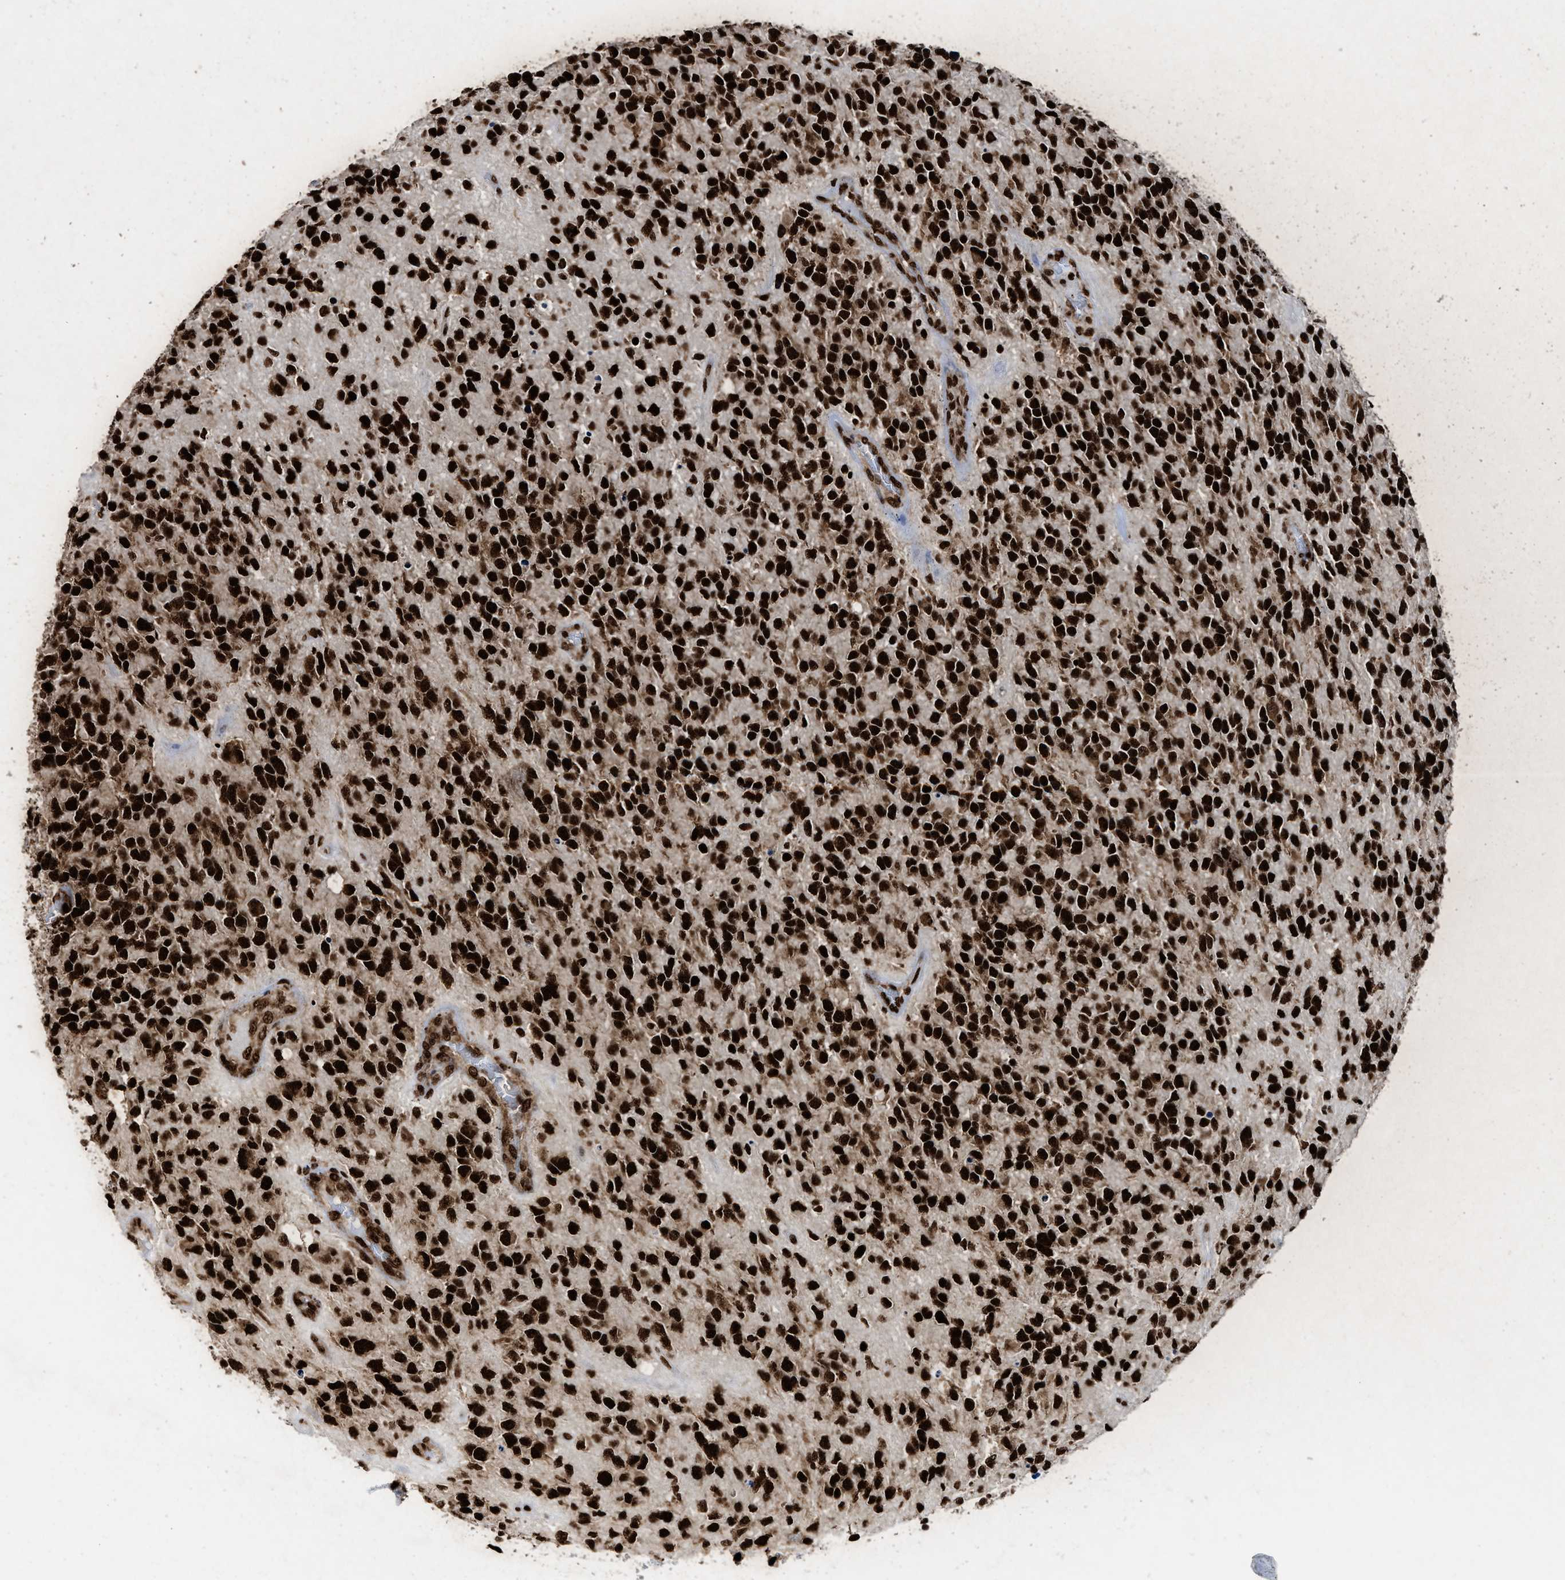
{"staining": {"intensity": "strong", "quantity": ">75%", "location": "nuclear"}, "tissue": "glioma", "cell_type": "Tumor cells", "image_type": "cancer", "snomed": [{"axis": "morphology", "description": "Glioma, malignant, High grade"}, {"axis": "topography", "description": "Brain"}], "caption": "Glioma tissue demonstrates strong nuclear positivity in approximately >75% of tumor cells", "gene": "ALYREF", "patient": {"sex": "female", "age": 58}}